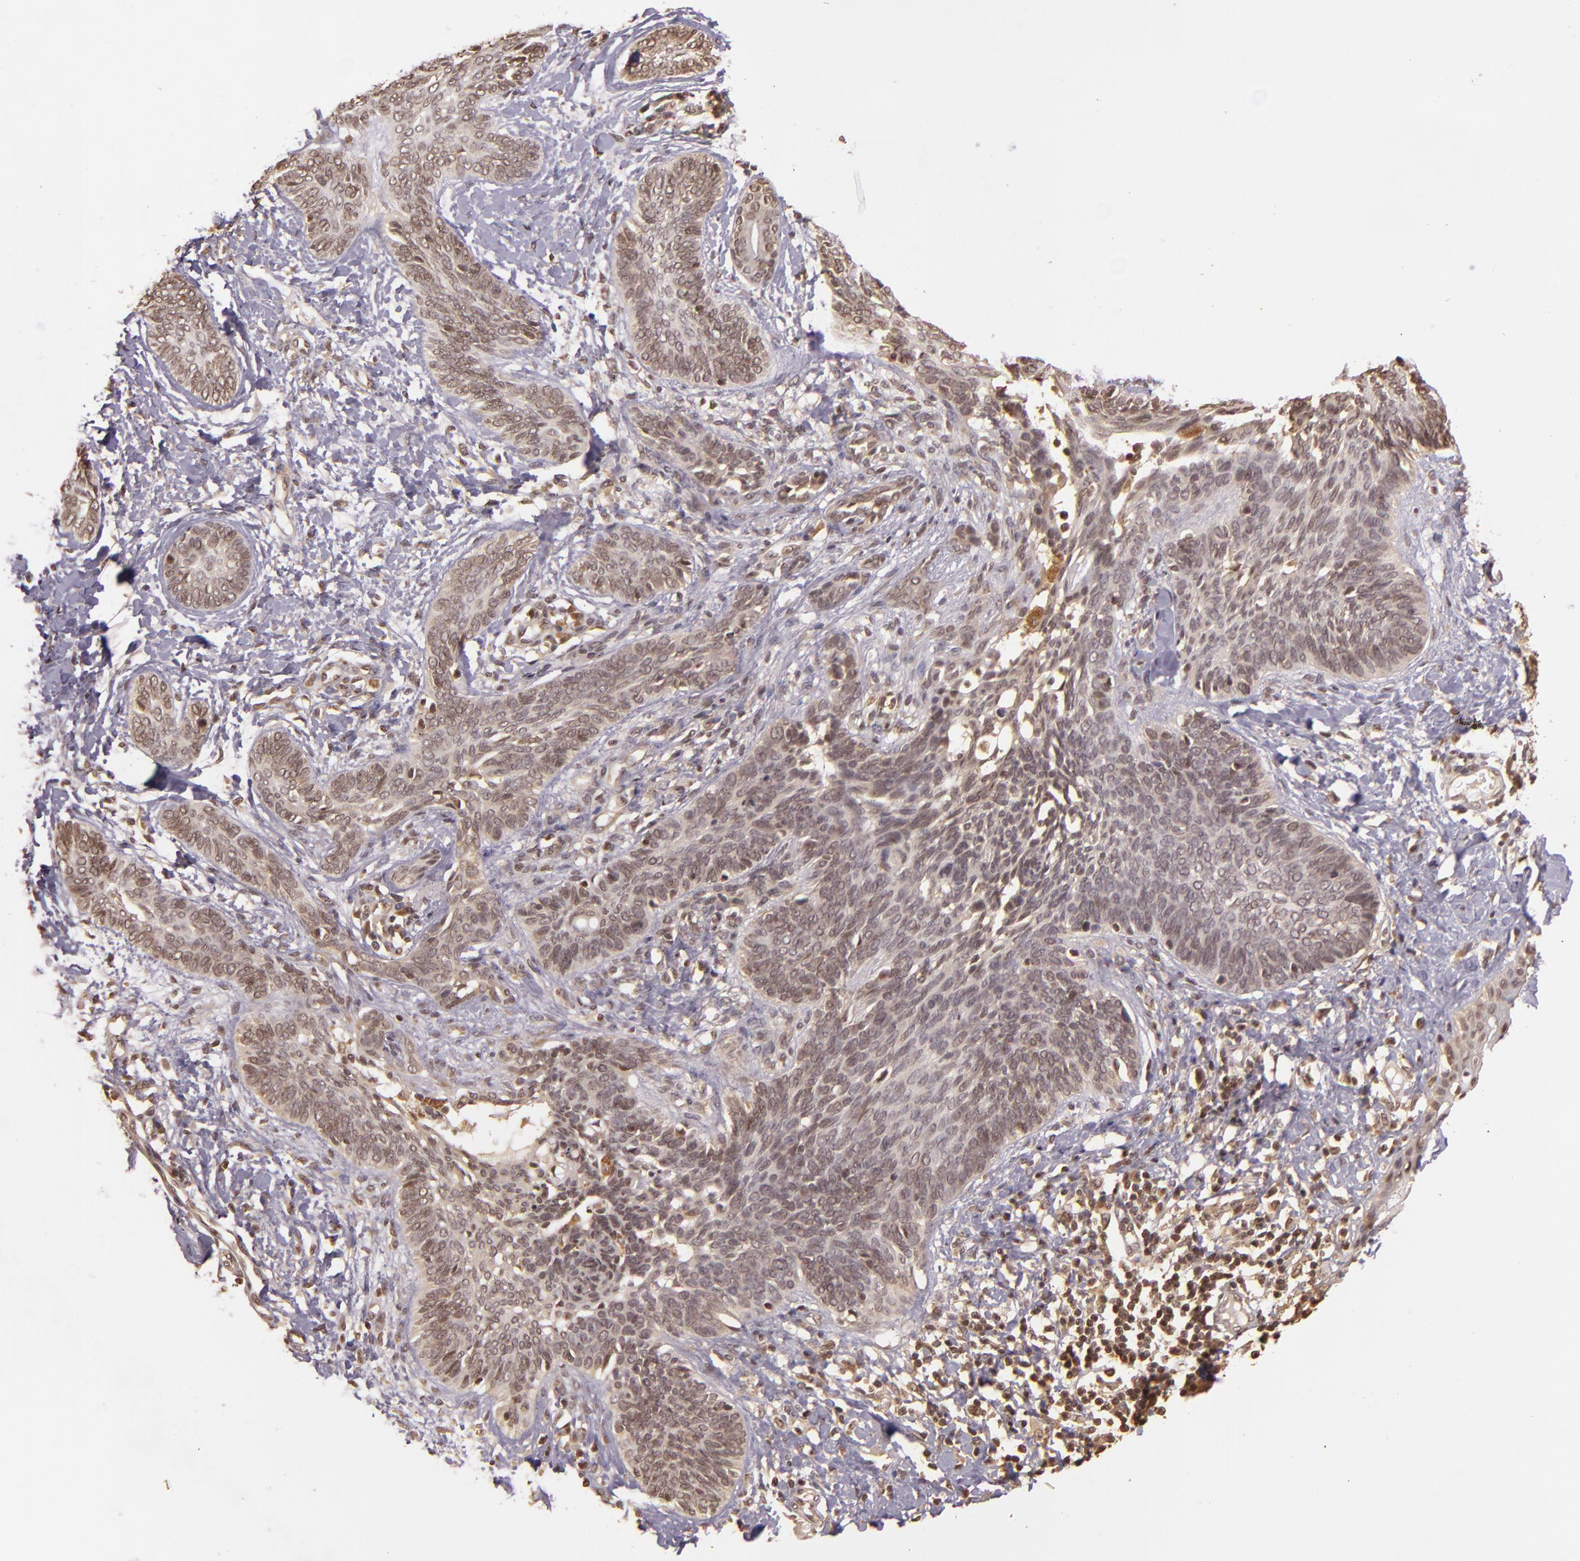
{"staining": {"intensity": "weak", "quantity": "25%-75%", "location": "nuclear"}, "tissue": "skin cancer", "cell_type": "Tumor cells", "image_type": "cancer", "snomed": [{"axis": "morphology", "description": "Basal cell carcinoma"}, {"axis": "topography", "description": "Skin"}], "caption": "Immunohistochemical staining of skin cancer (basal cell carcinoma) exhibits weak nuclear protein positivity in about 25%-75% of tumor cells. The staining is performed using DAB (3,3'-diaminobenzidine) brown chromogen to label protein expression. The nuclei are counter-stained blue using hematoxylin.", "gene": "TXNRD2", "patient": {"sex": "female", "age": 81}}